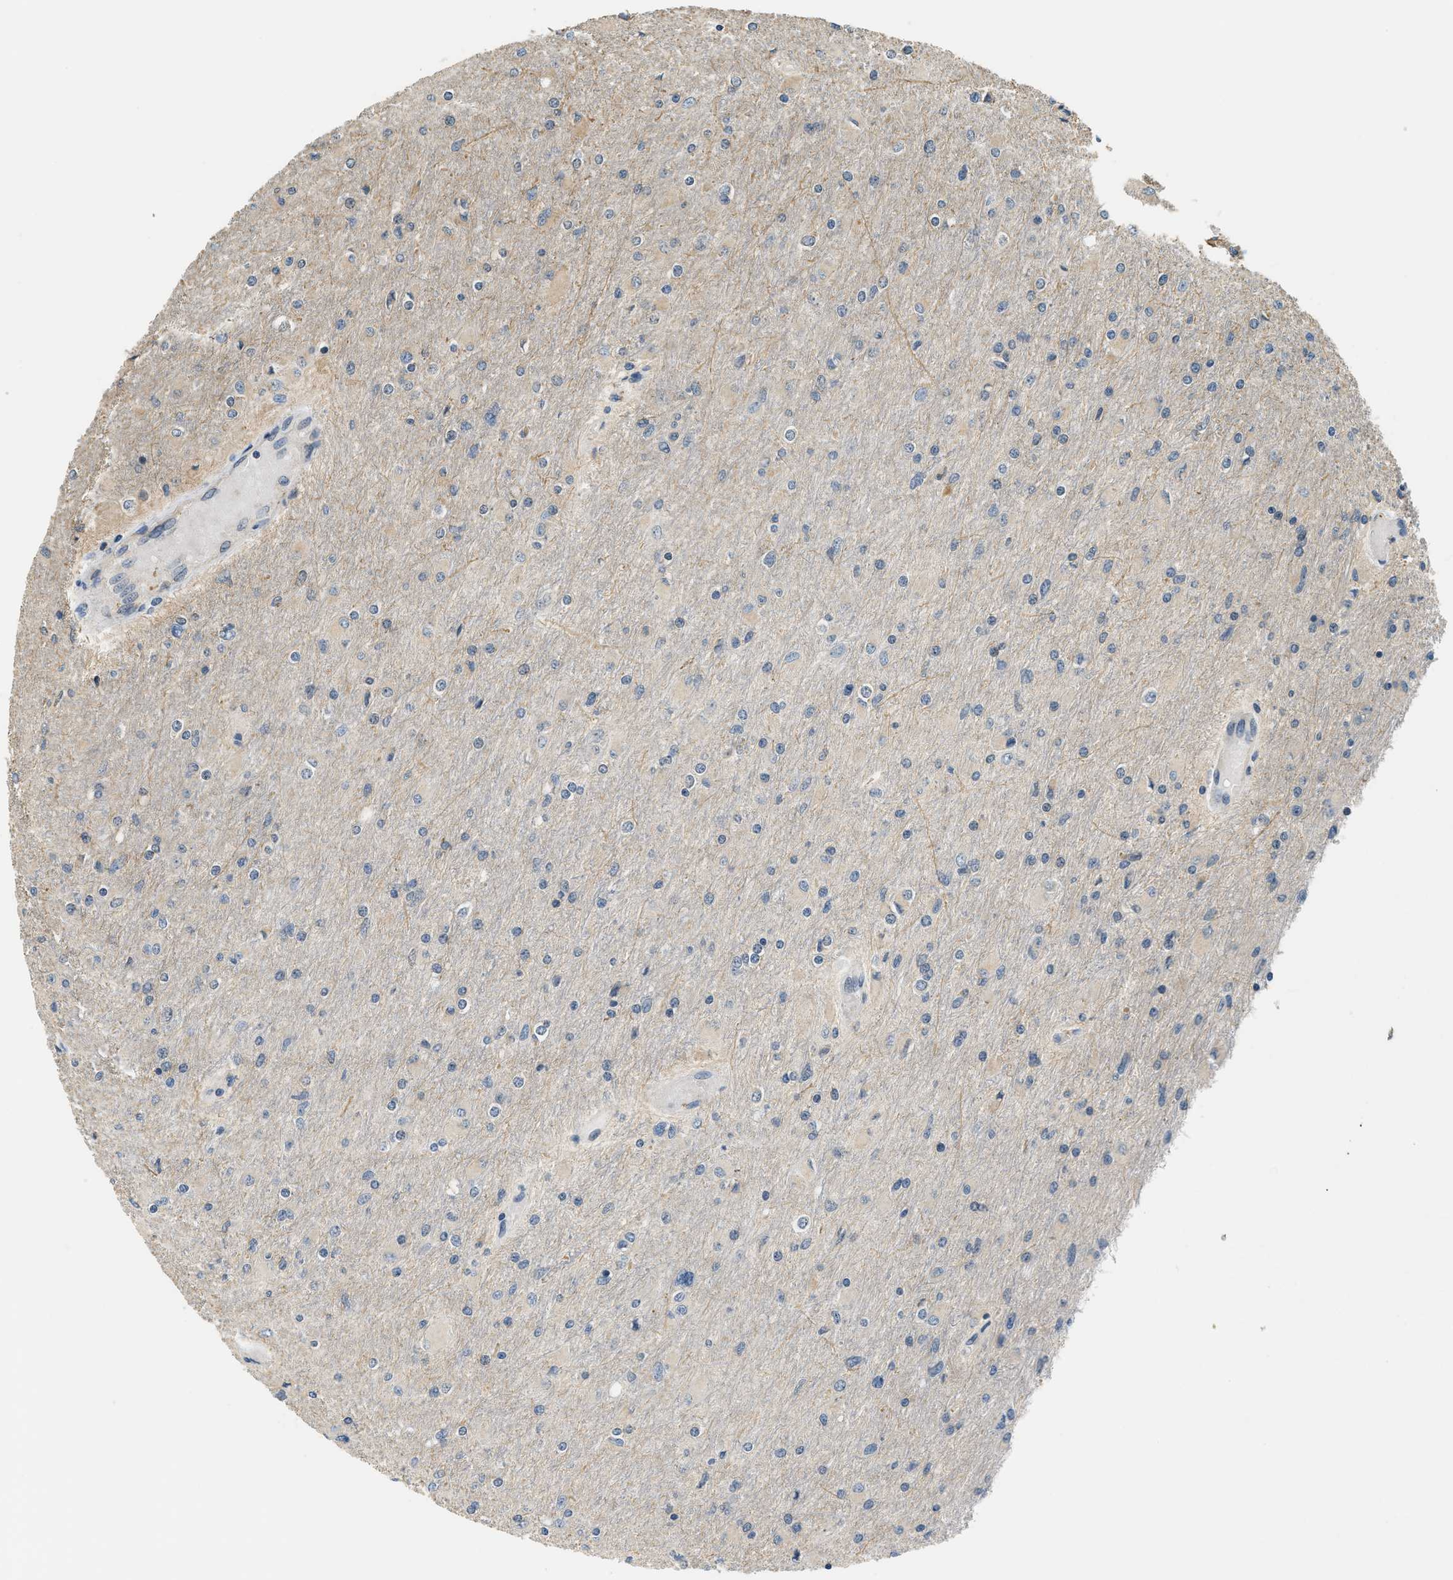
{"staining": {"intensity": "weak", "quantity": "<25%", "location": "cytoplasmic/membranous"}, "tissue": "glioma", "cell_type": "Tumor cells", "image_type": "cancer", "snomed": [{"axis": "morphology", "description": "Glioma, malignant, High grade"}, {"axis": "topography", "description": "Cerebral cortex"}], "caption": "Glioma was stained to show a protein in brown. There is no significant expression in tumor cells.", "gene": "ALOX12", "patient": {"sex": "female", "age": 36}}